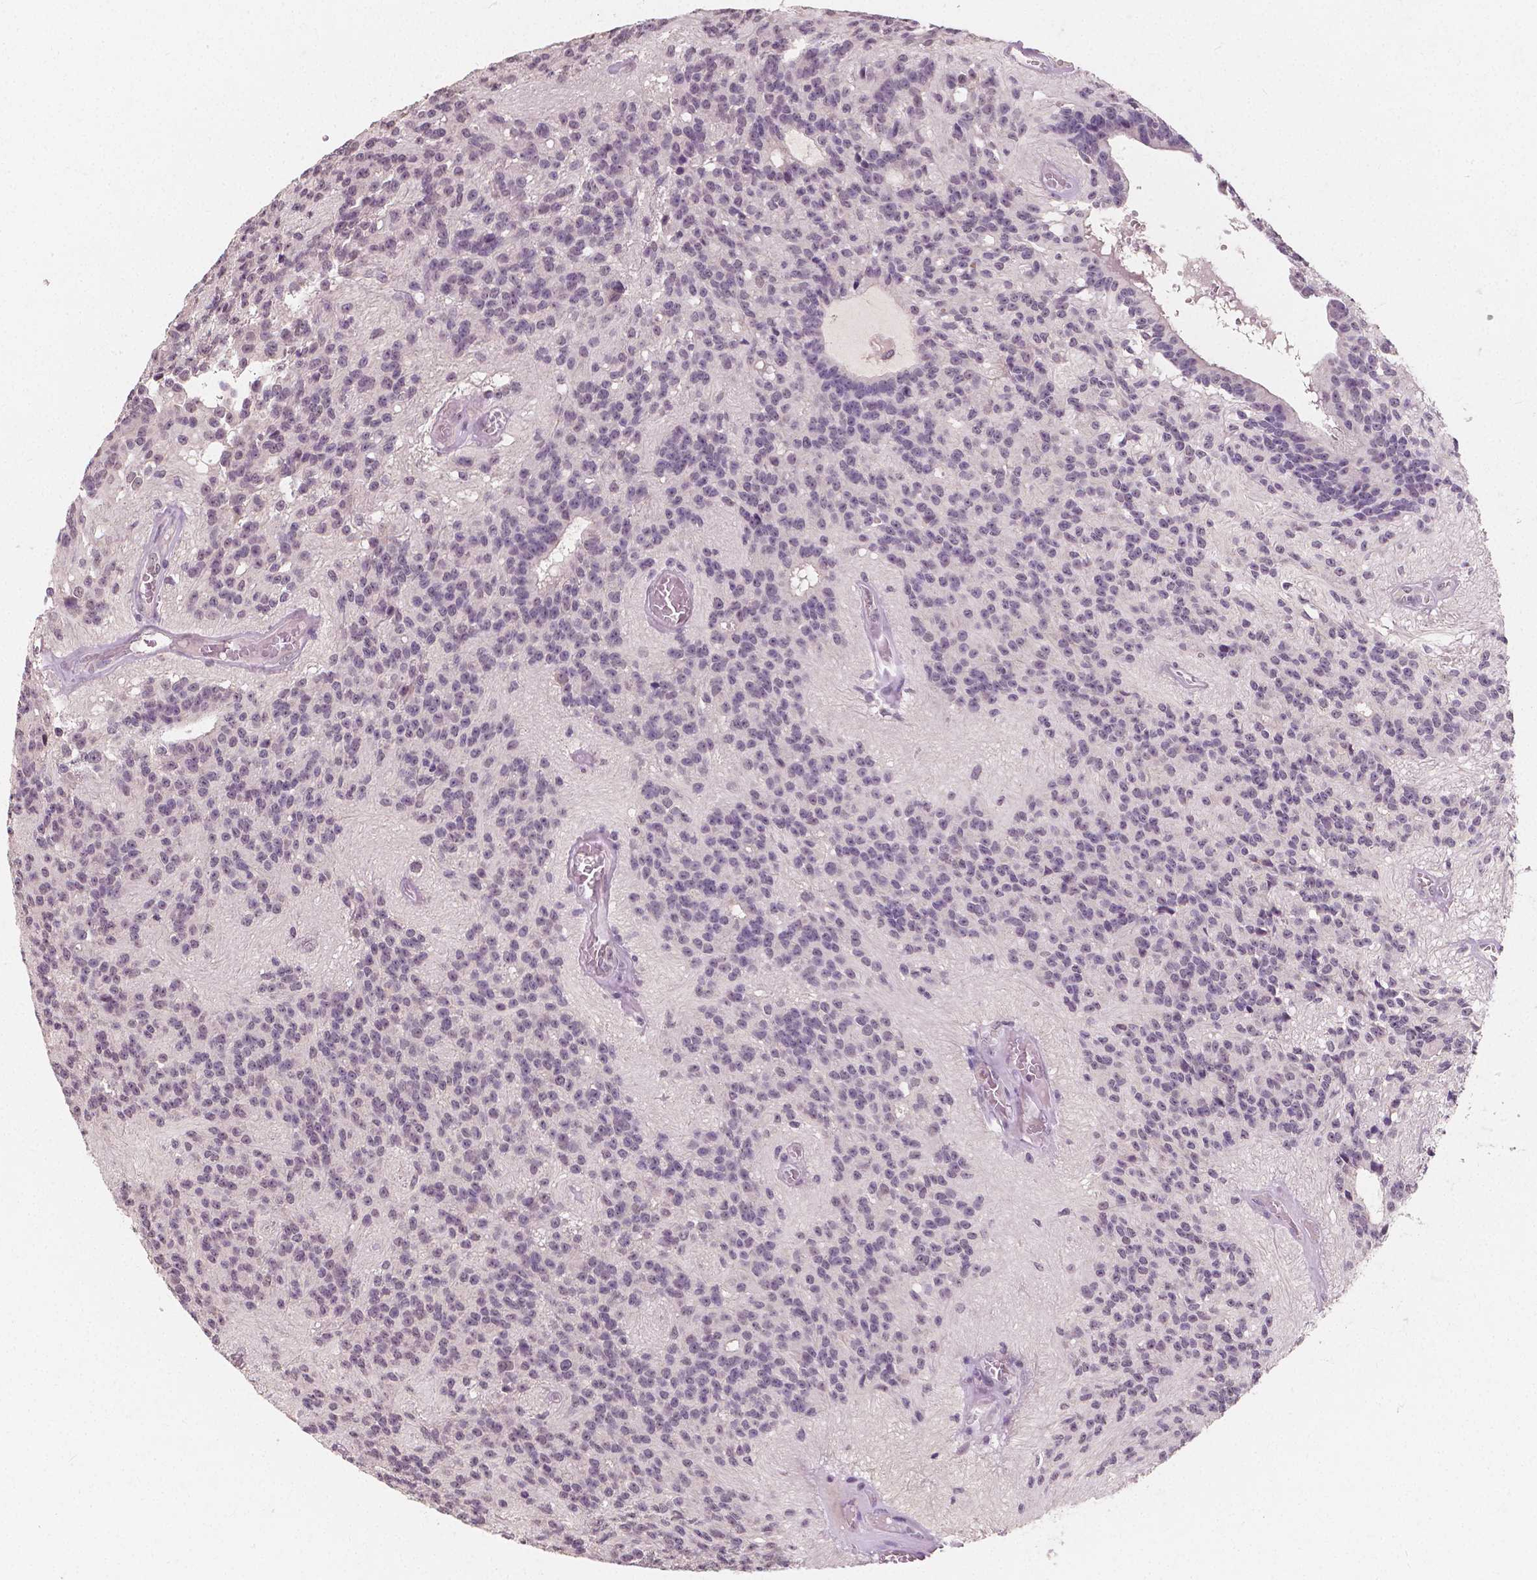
{"staining": {"intensity": "negative", "quantity": "none", "location": "none"}, "tissue": "glioma", "cell_type": "Tumor cells", "image_type": "cancer", "snomed": [{"axis": "morphology", "description": "Glioma, malignant, Low grade"}, {"axis": "topography", "description": "Brain"}], "caption": "Glioma was stained to show a protein in brown. There is no significant expression in tumor cells.", "gene": "NOLC1", "patient": {"sex": "male", "age": 31}}